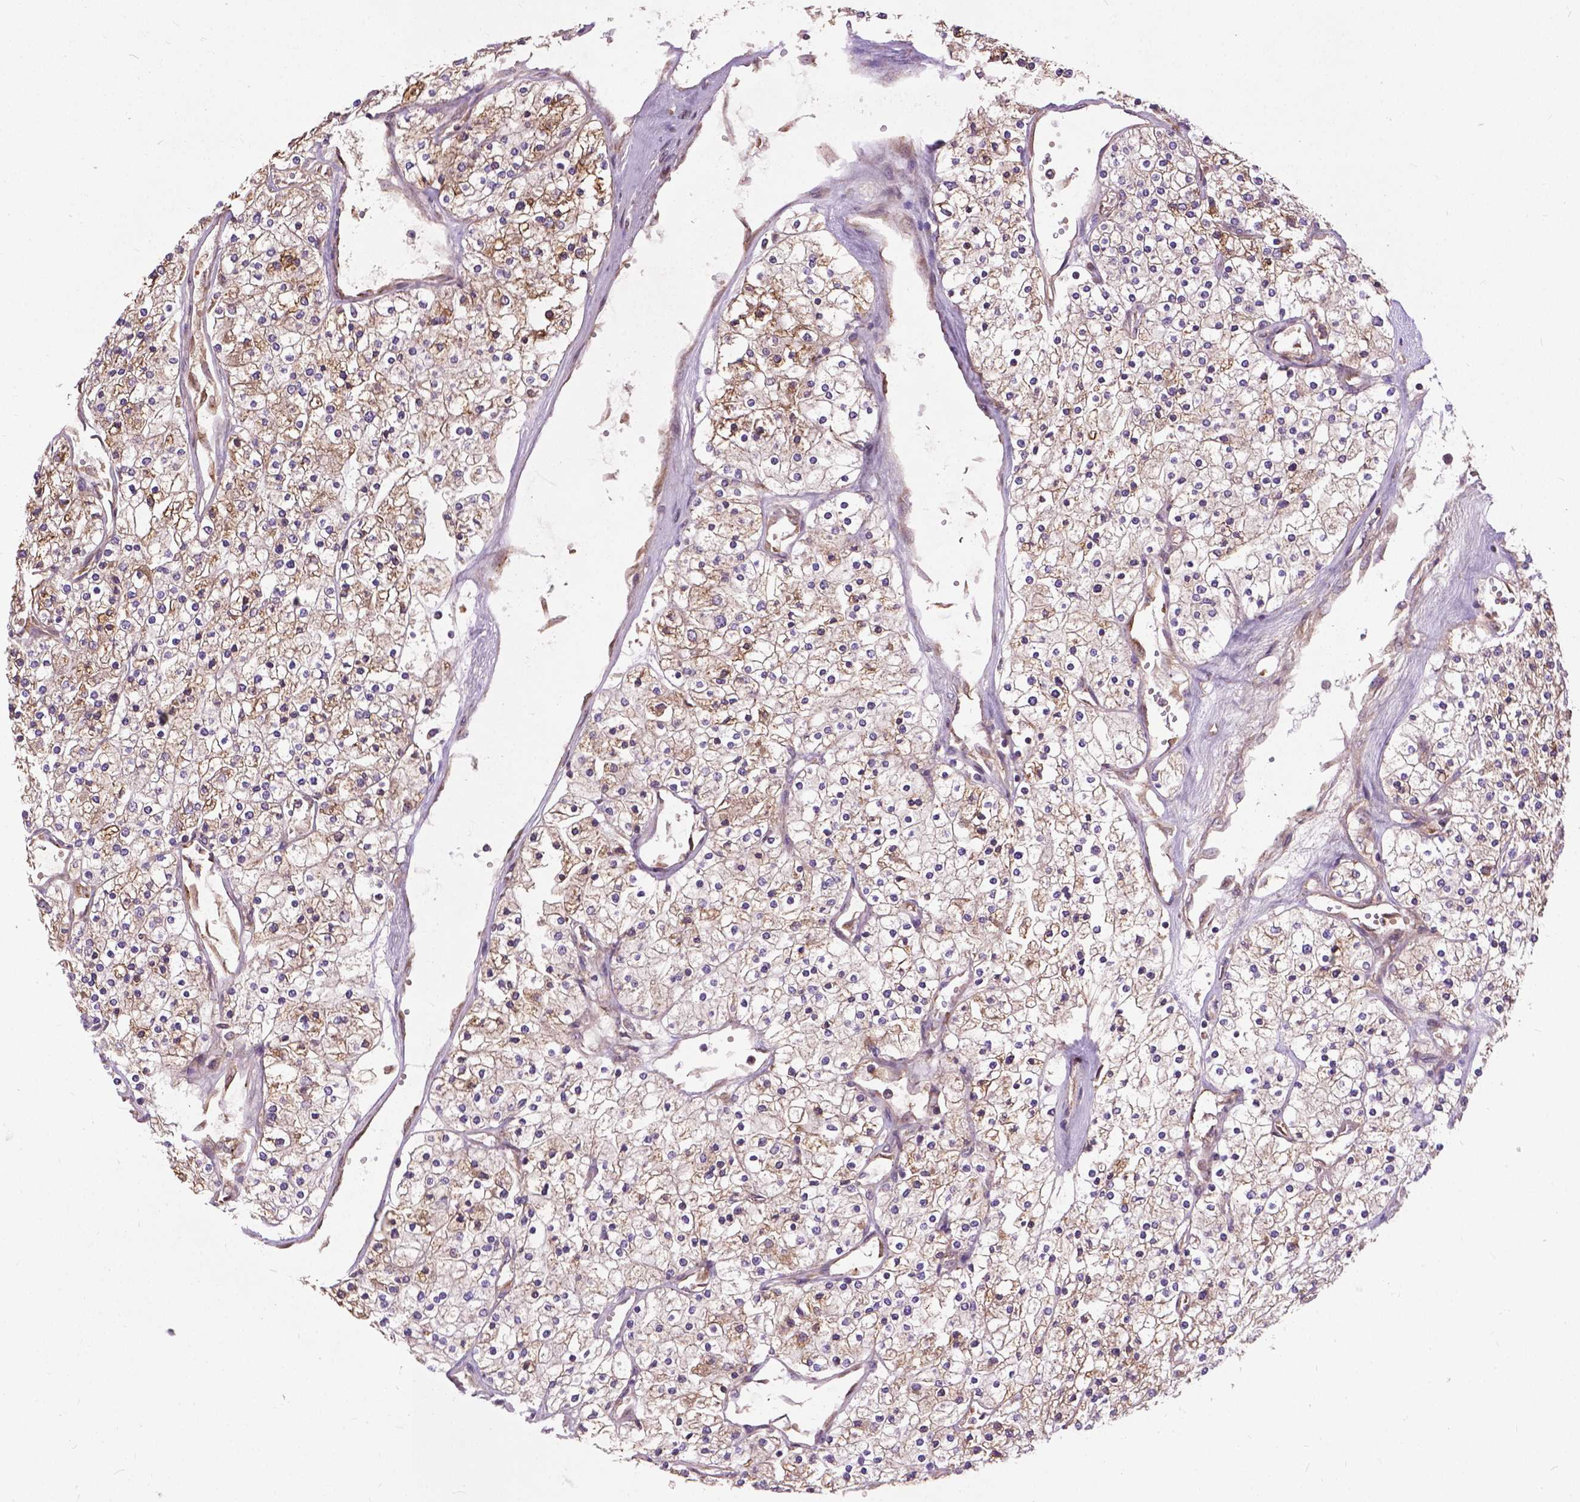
{"staining": {"intensity": "moderate", "quantity": "25%-75%", "location": "cytoplasmic/membranous"}, "tissue": "renal cancer", "cell_type": "Tumor cells", "image_type": "cancer", "snomed": [{"axis": "morphology", "description": "Adenocarcinoma, NOS"}, {"axis": "topography", "description": "Kidney"}], "caption": "Immunohistochemistry of renal adenocarcinoma demonstrates medium levels of moderate cytoplasmic/membranous expression in approximately 25%-75% of tumor cells.", "gene": "ZNF616", "patient": {"sex": "male", "age": 80}}